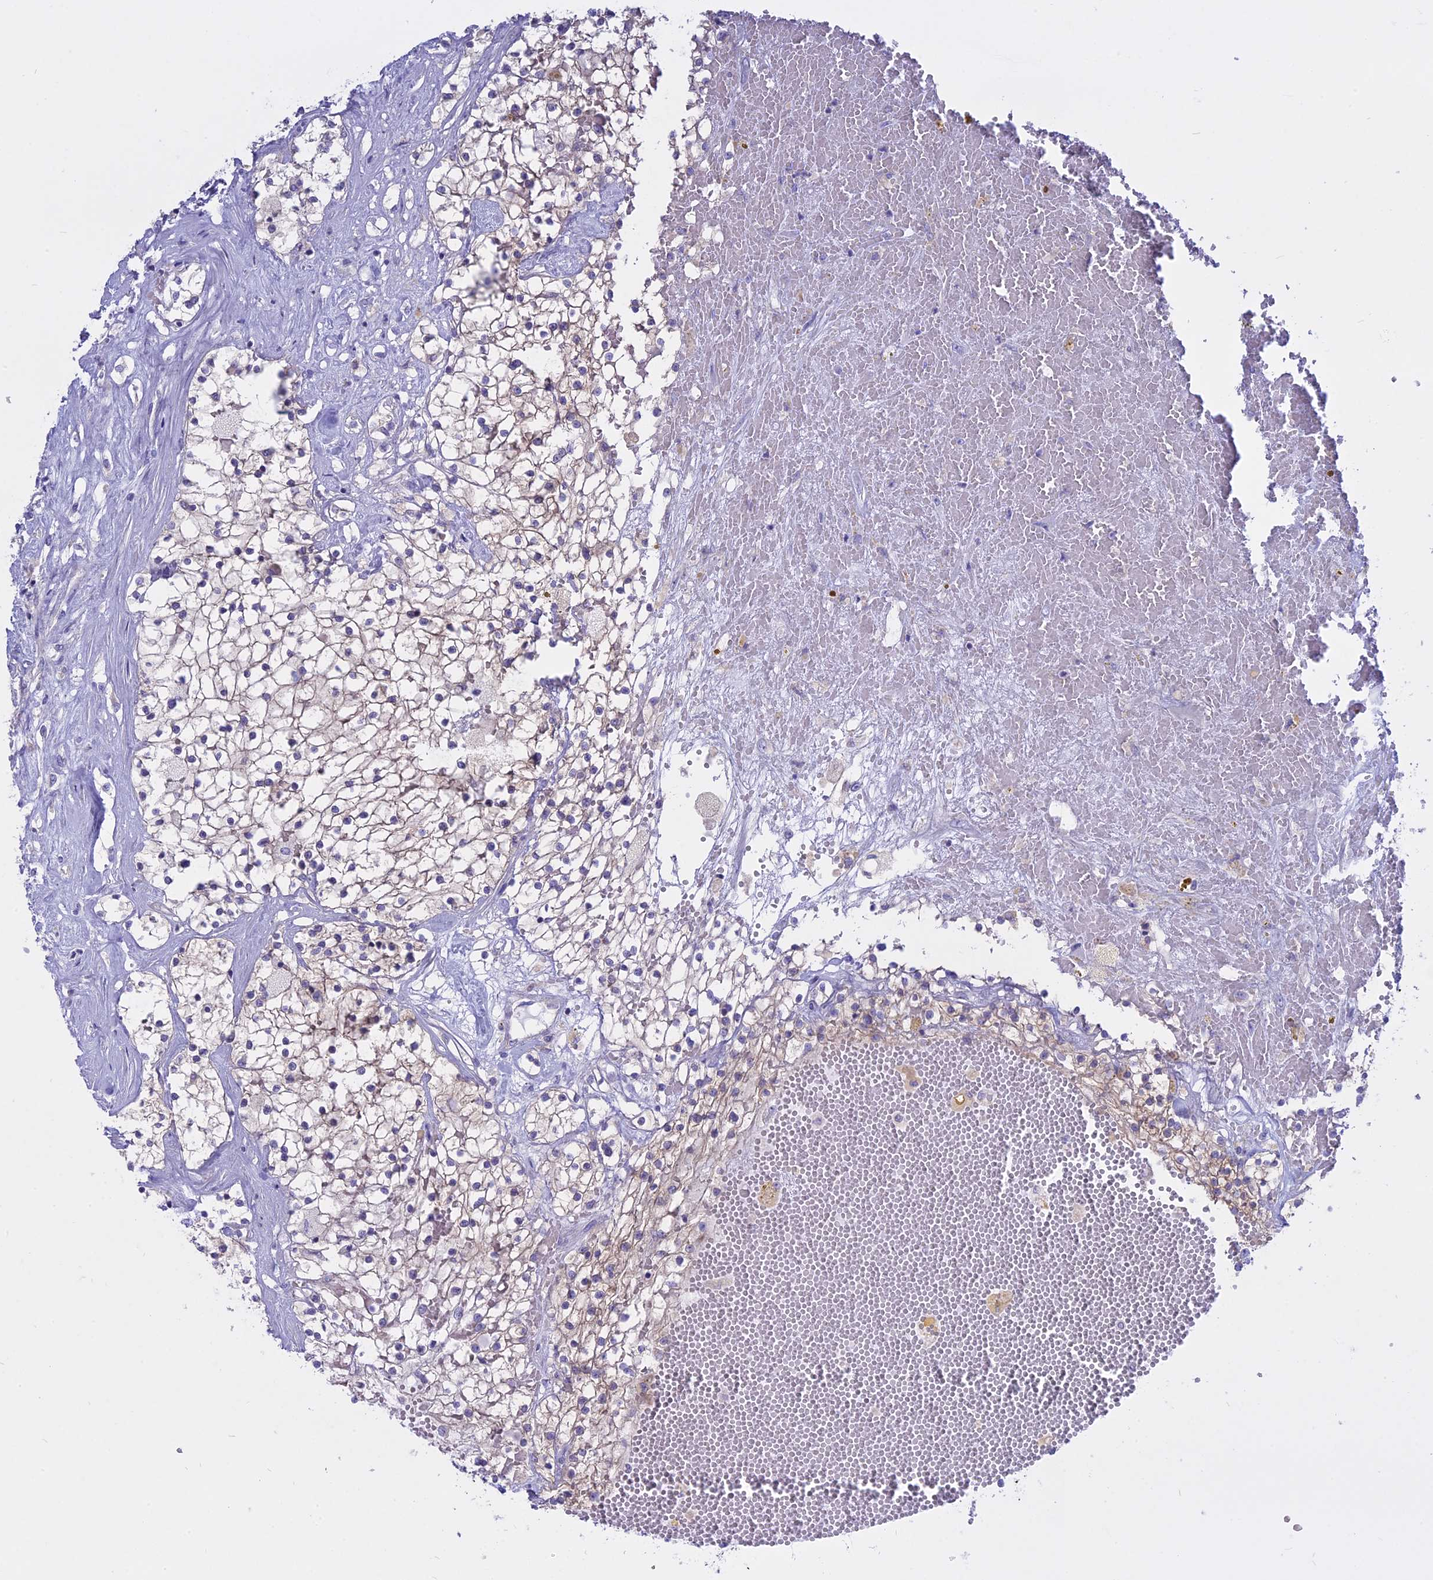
{"staining": {"intensity": "weak", "quantity": "25%-75%", "location": "cytoplasmic/membranous"}, "tissue": "renal cancer", "cell_type": "Tumor cells", "image_type": "cancer", "snomed": [{"axis": "morphology", "description": "Normal tissue, NOS"}, {"axis": "morphology", "description": "Adenocarcinoma, NOS"}, {"axis": "topography", "description": "Kidney"}], "caption": "Weak cytoplasmic/membranous expression for a protein is identified in about 25%-75% of tumor cells of adenocarcinoma (renal) using immunohistochemistry.", "gene": "AHCYL1", "patient": {"sex": "male", "age": 68}}